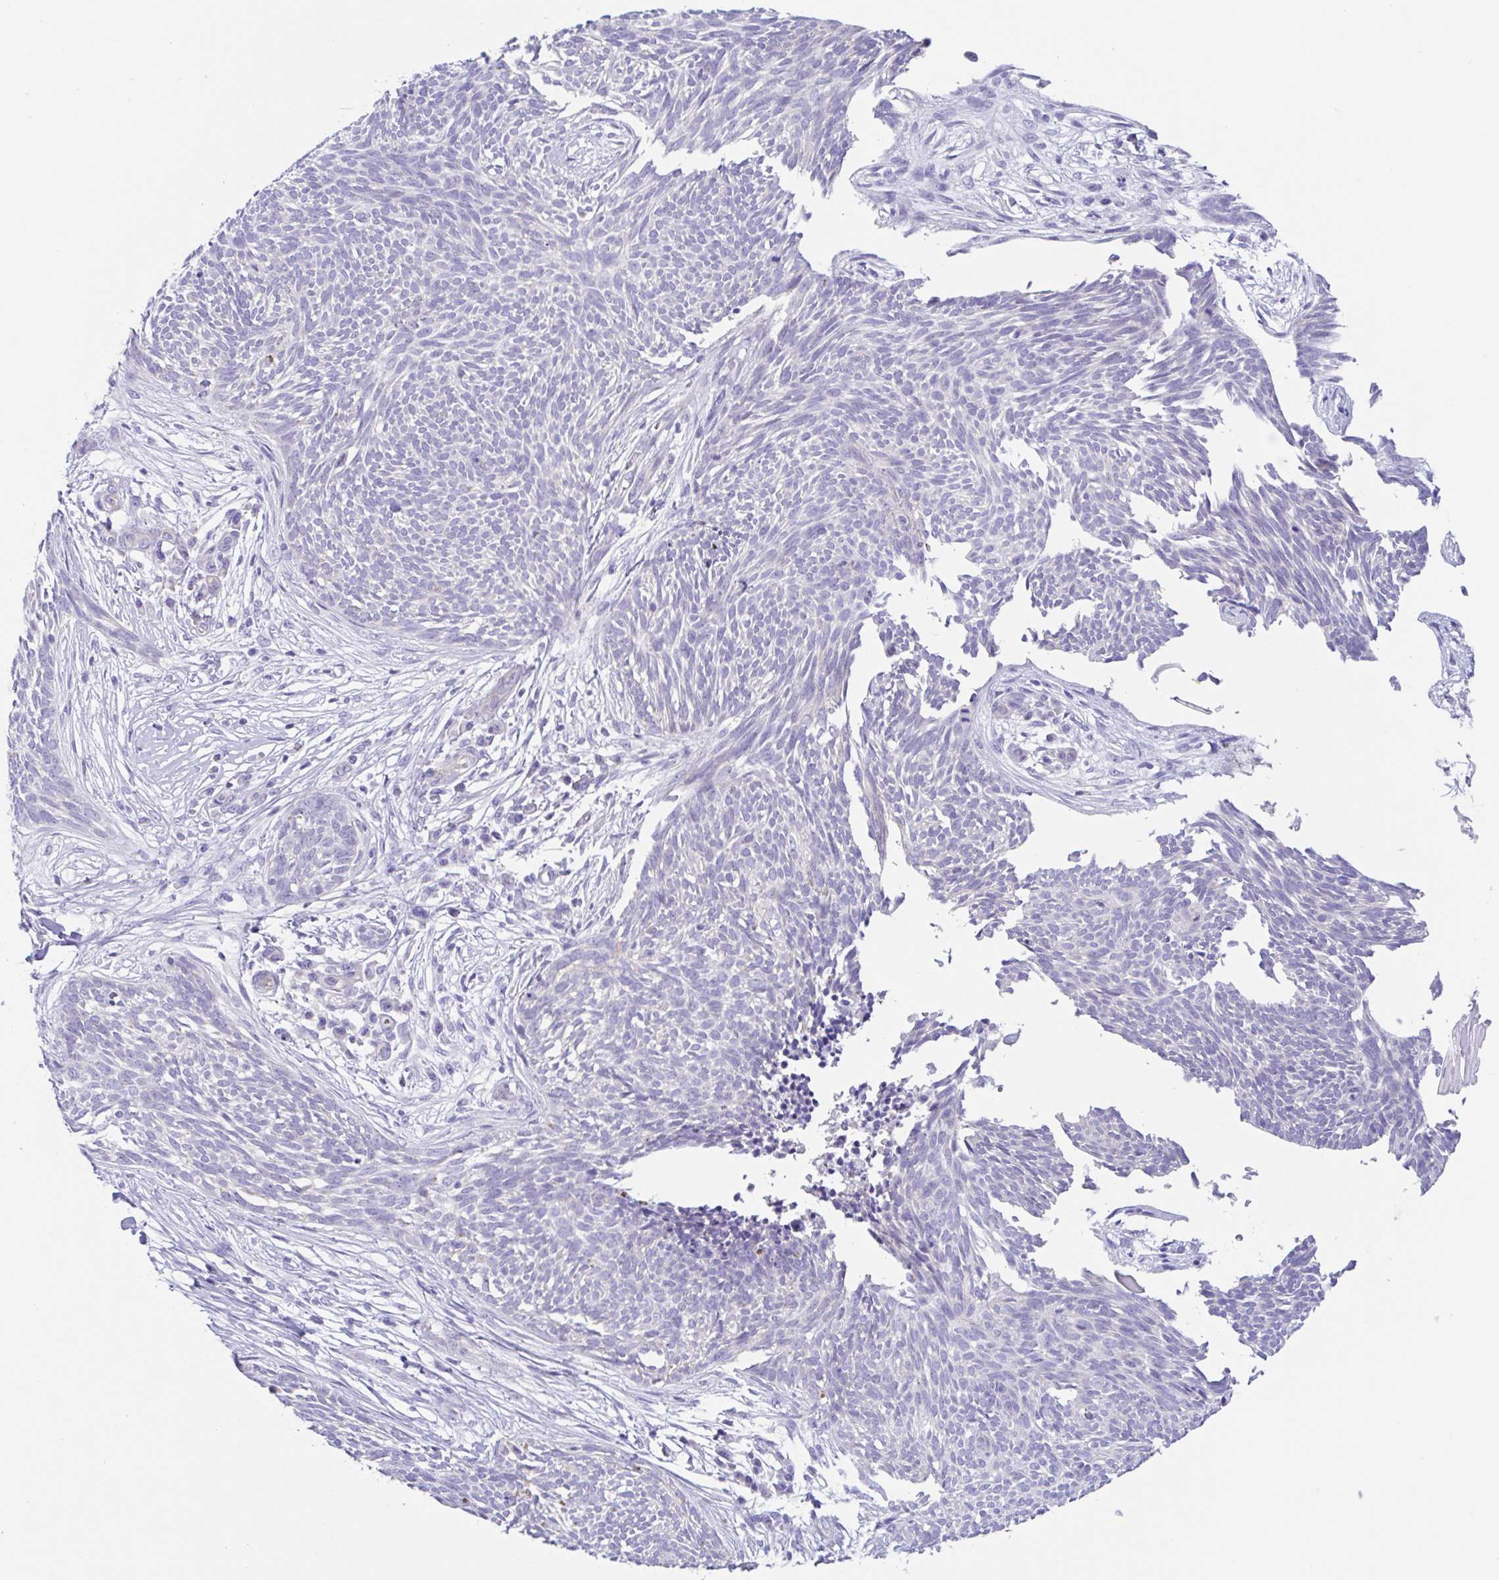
{"staining": {"intensity": "negative", "quantity": "none", "location": "none"}, "tissue": "skin cancer", "cell_type": "Tumor cells", "image_type": "cancer", "snomed": [{"axis": "morphology", "description": "Basal cell carcinoma"}, {"axis": "topography", "description": "Skin"}, {"axis": "topography", "description": "Skin, foot"}], "caption": "This is an immunohistochemistry (IHC) histopathology image of basal cell carcinoma (skin). There is no positivity in tumor cells.", "gene": "OR6N2", "patient": {"sex": "female", "age": 86}}